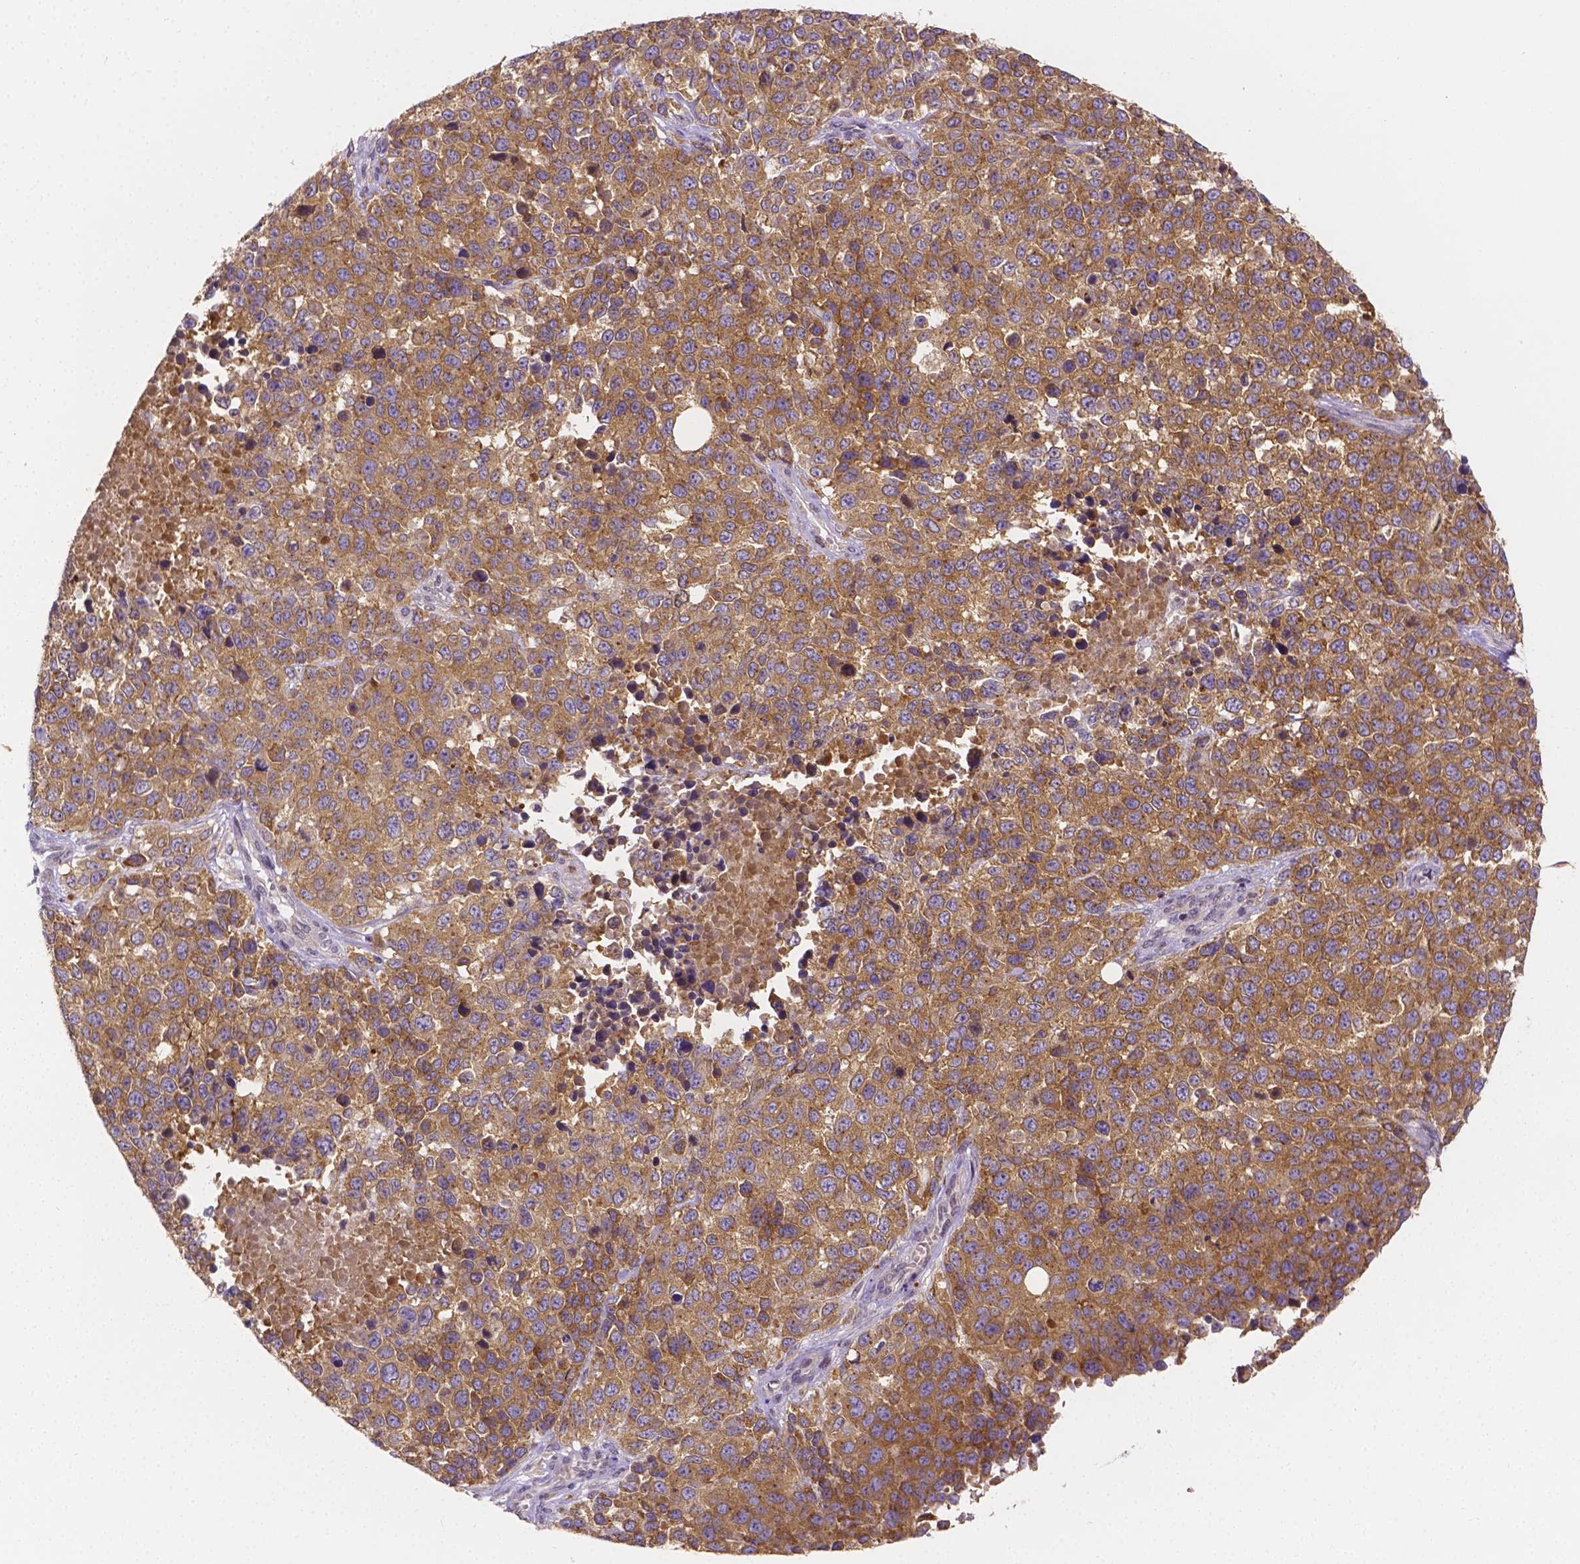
{"staining": {"intensity": "weak", "quantity": ">75%", "location": "cytoplasmic/membranous"}, "tissue": "melanoma", "cell_type": "Tumor cells", "image_type": "cancer", "snomed": [{"axis": "morphology", "description": "Malignant melanoma, Metastatic site"}, {"axis": "topography", "description": "Skin"}], "caption": "Melanoma was stained to show a protein in brown. There is low levels of weak cytoplasmic/membranous positivity in approximately >75% of tumor cells. (brown staining indicates protein expression, while blue staining denotes nuclei).", "gene": "ZNRD2", "patient": {"sex": "male", "age": 84}}